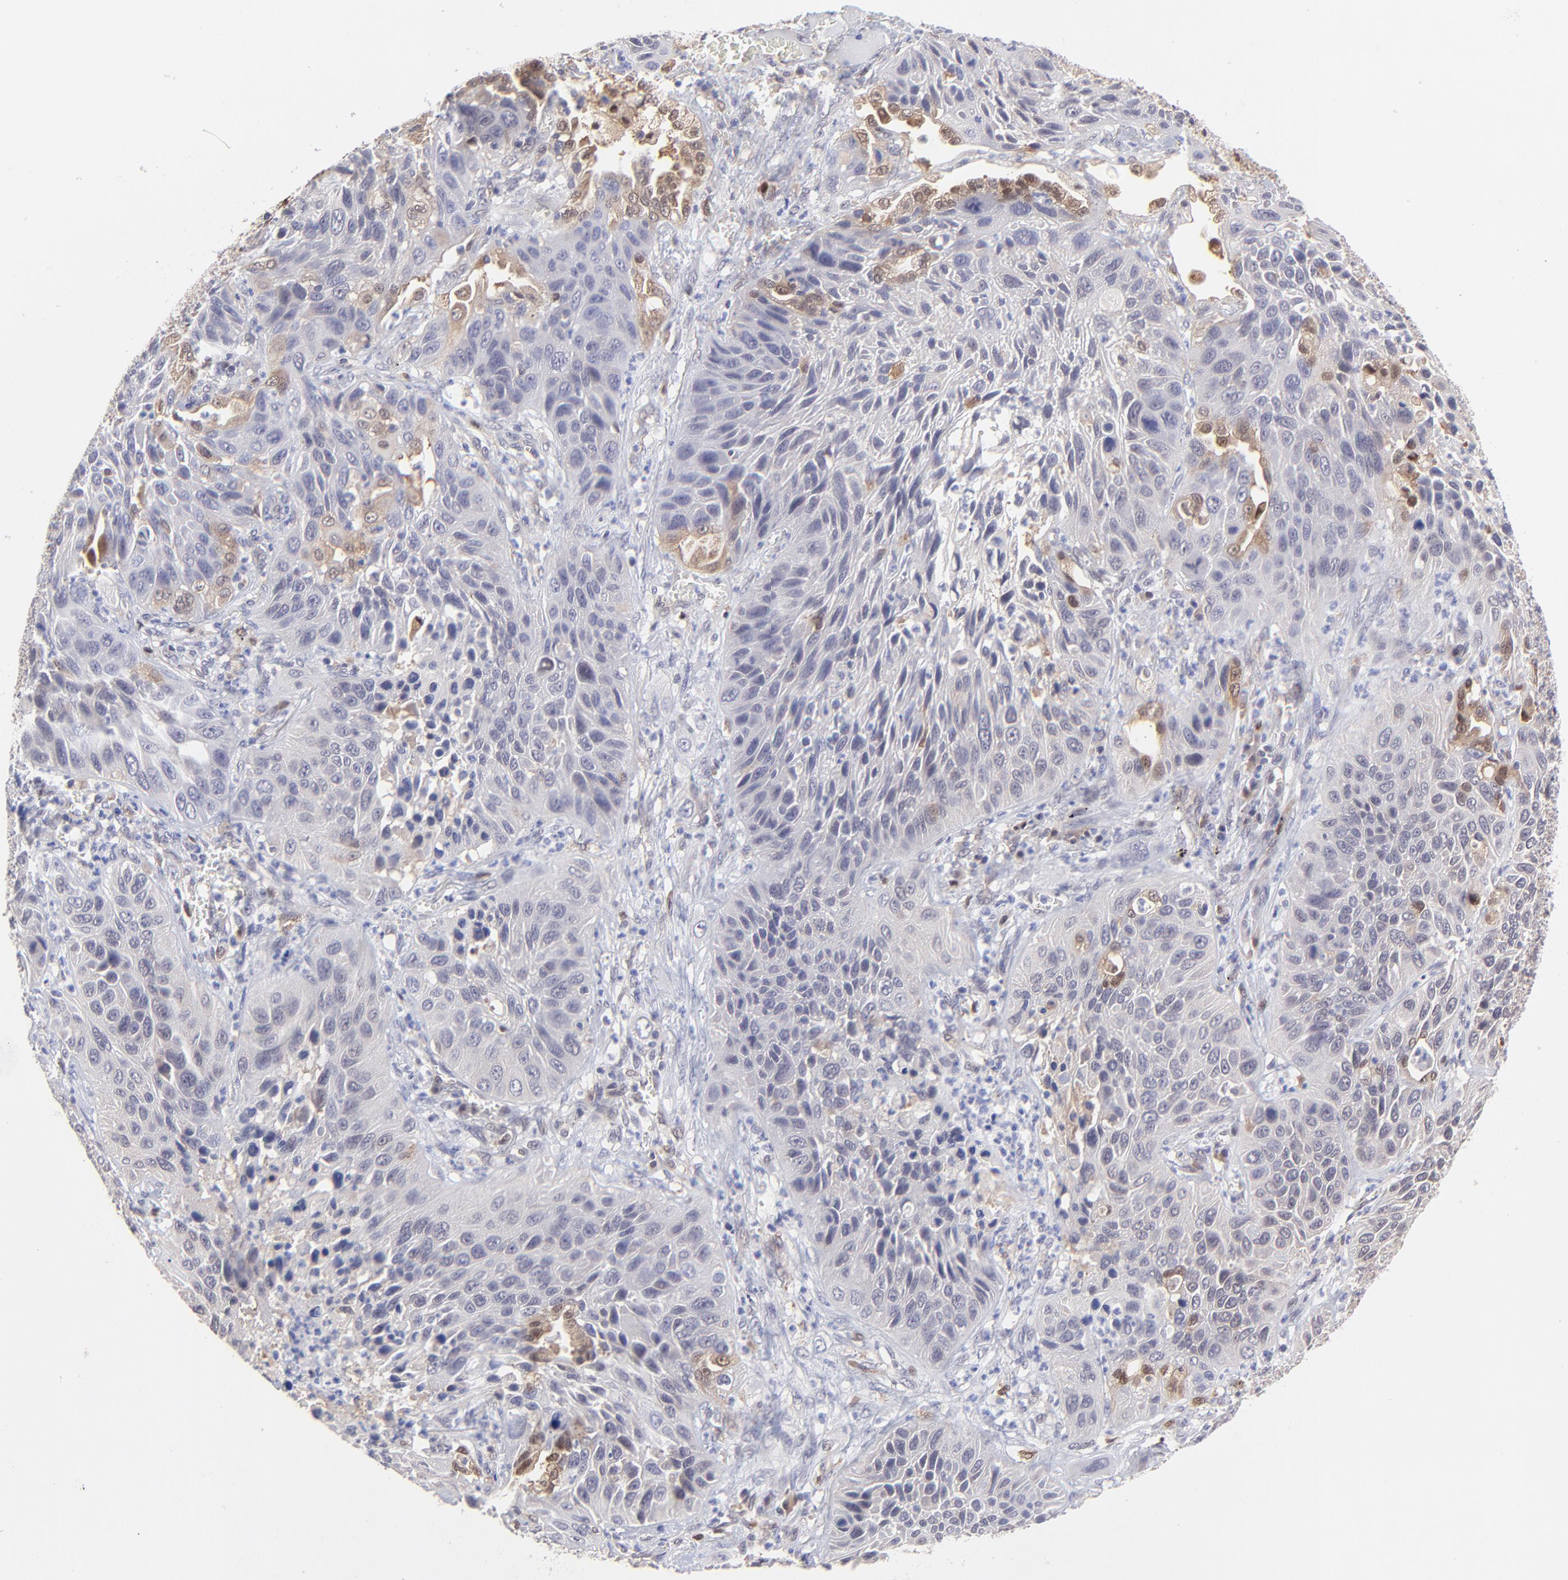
{"staining": {"intensity": "weak", "quantity": "<25%", "location": "cytoplasmic/membranous"}, "tissue": "lung cancer", "cell_type": "Tumor cells", "image_type": "cancer", "snomed": [{"axis": "morphology", "description": "Squamous cell carcinoma, NOS"}, {"axis": "topography", "description": "Lung"}], "caption": "IHC photomicrograph of human squamous cell carcinoma (lung) stained for a protein (brown), which shows no positivity in tumor cells.", "gene": "HYAL1", "patient": {"sex": "female", "age": 76}}